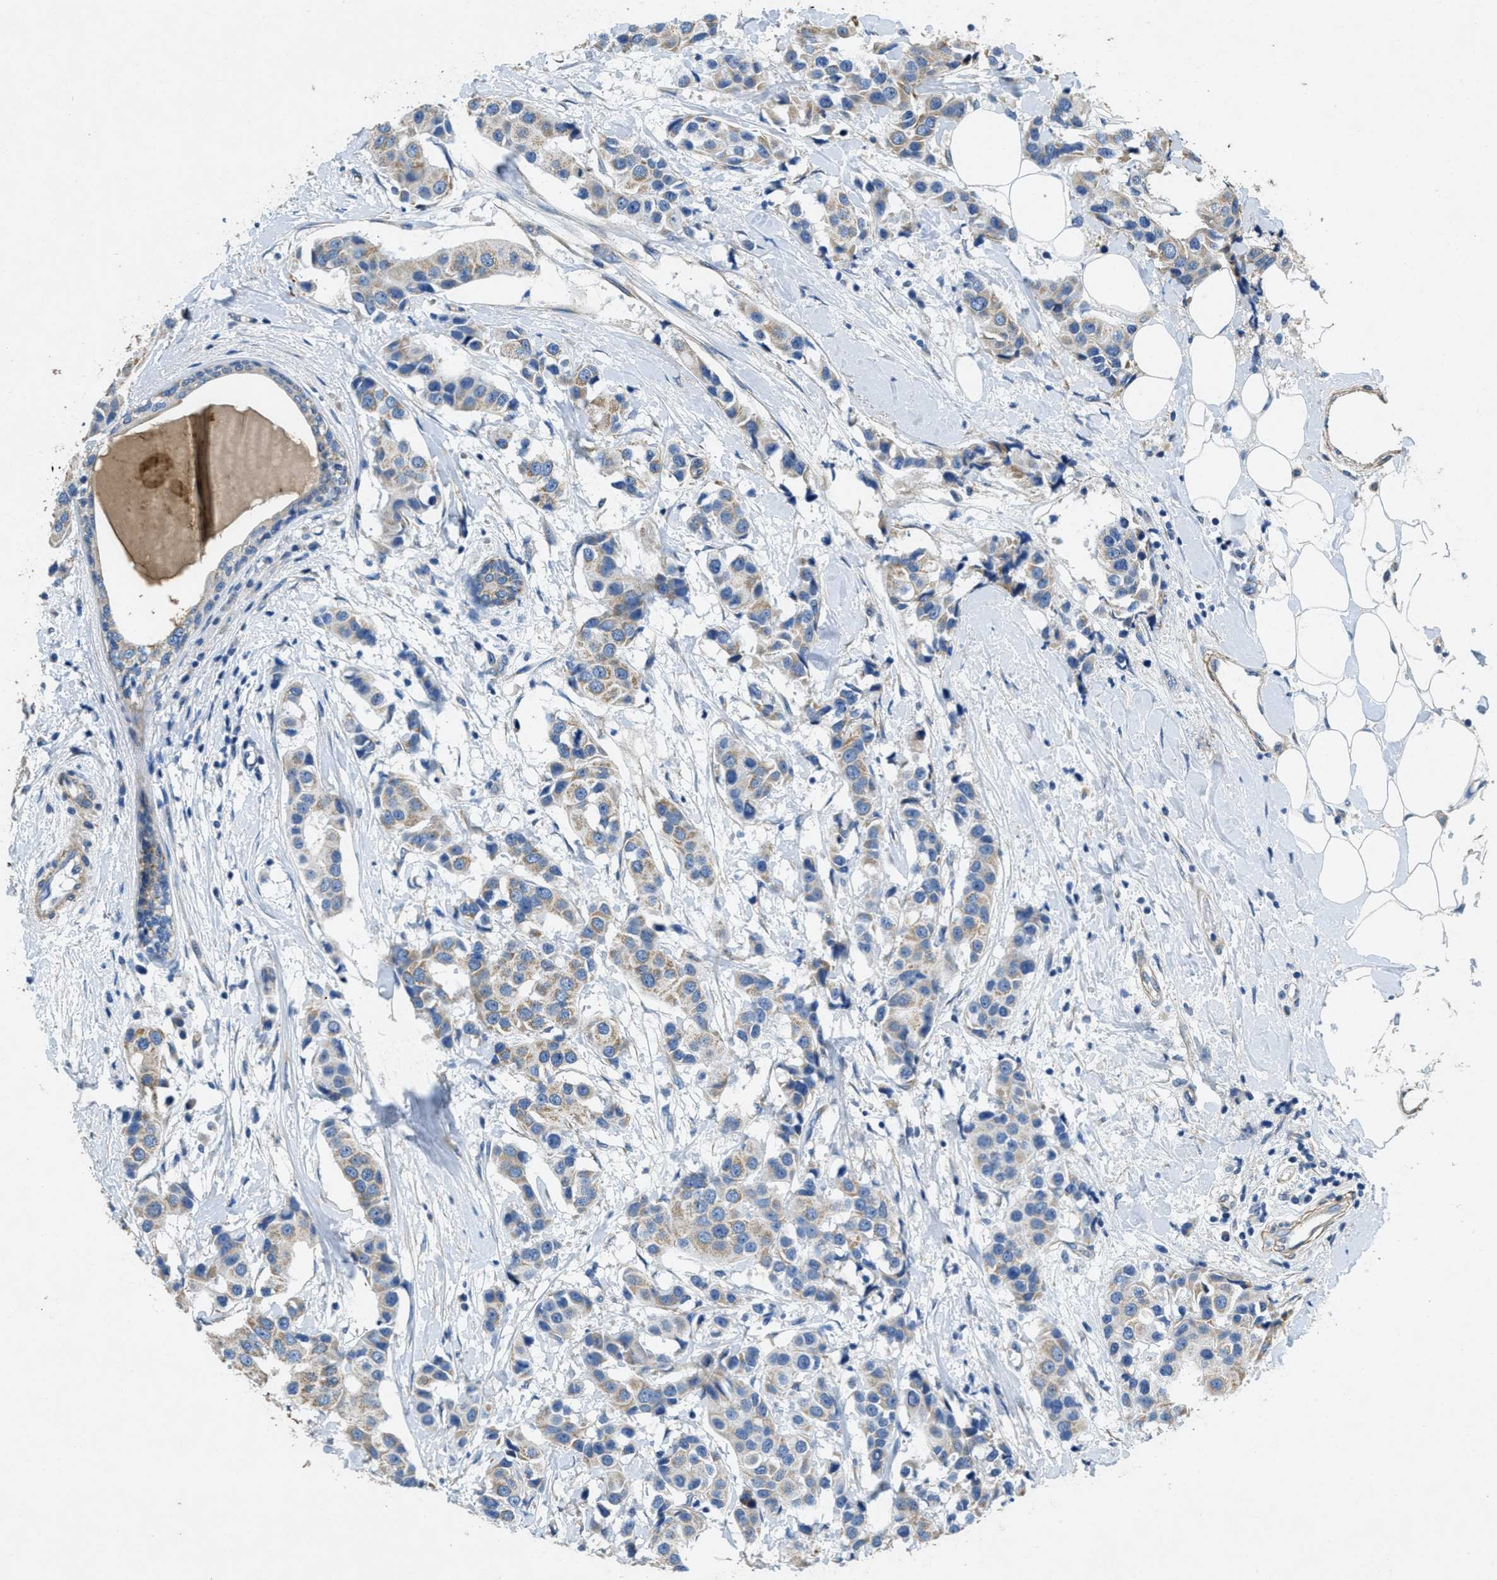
{"staining": {"intensity": "weak", "quantity": ">75%", "location": "cytoplasmic/membranous"}, "tissue": "breast cancer", "cell_type": "Tumor cells", "image_type": "cancer", "snomed": [{"axis": "morphology", "description": "Normal tissue, NOS"}, {"axis": "morphology", "description": "Duct carcinoma"}, {"axis": "topography", "description": "Breast"}], "caption": "There is low levels of weak cytoplasmic/membranous expression in tumor cells of breast cancer (infiltrating ductal carcinoma), as demonstrated by immunohistochemical staining (brown color).", "gene": "TOMM70", "patient": {"sex": "female", "age": 39}}